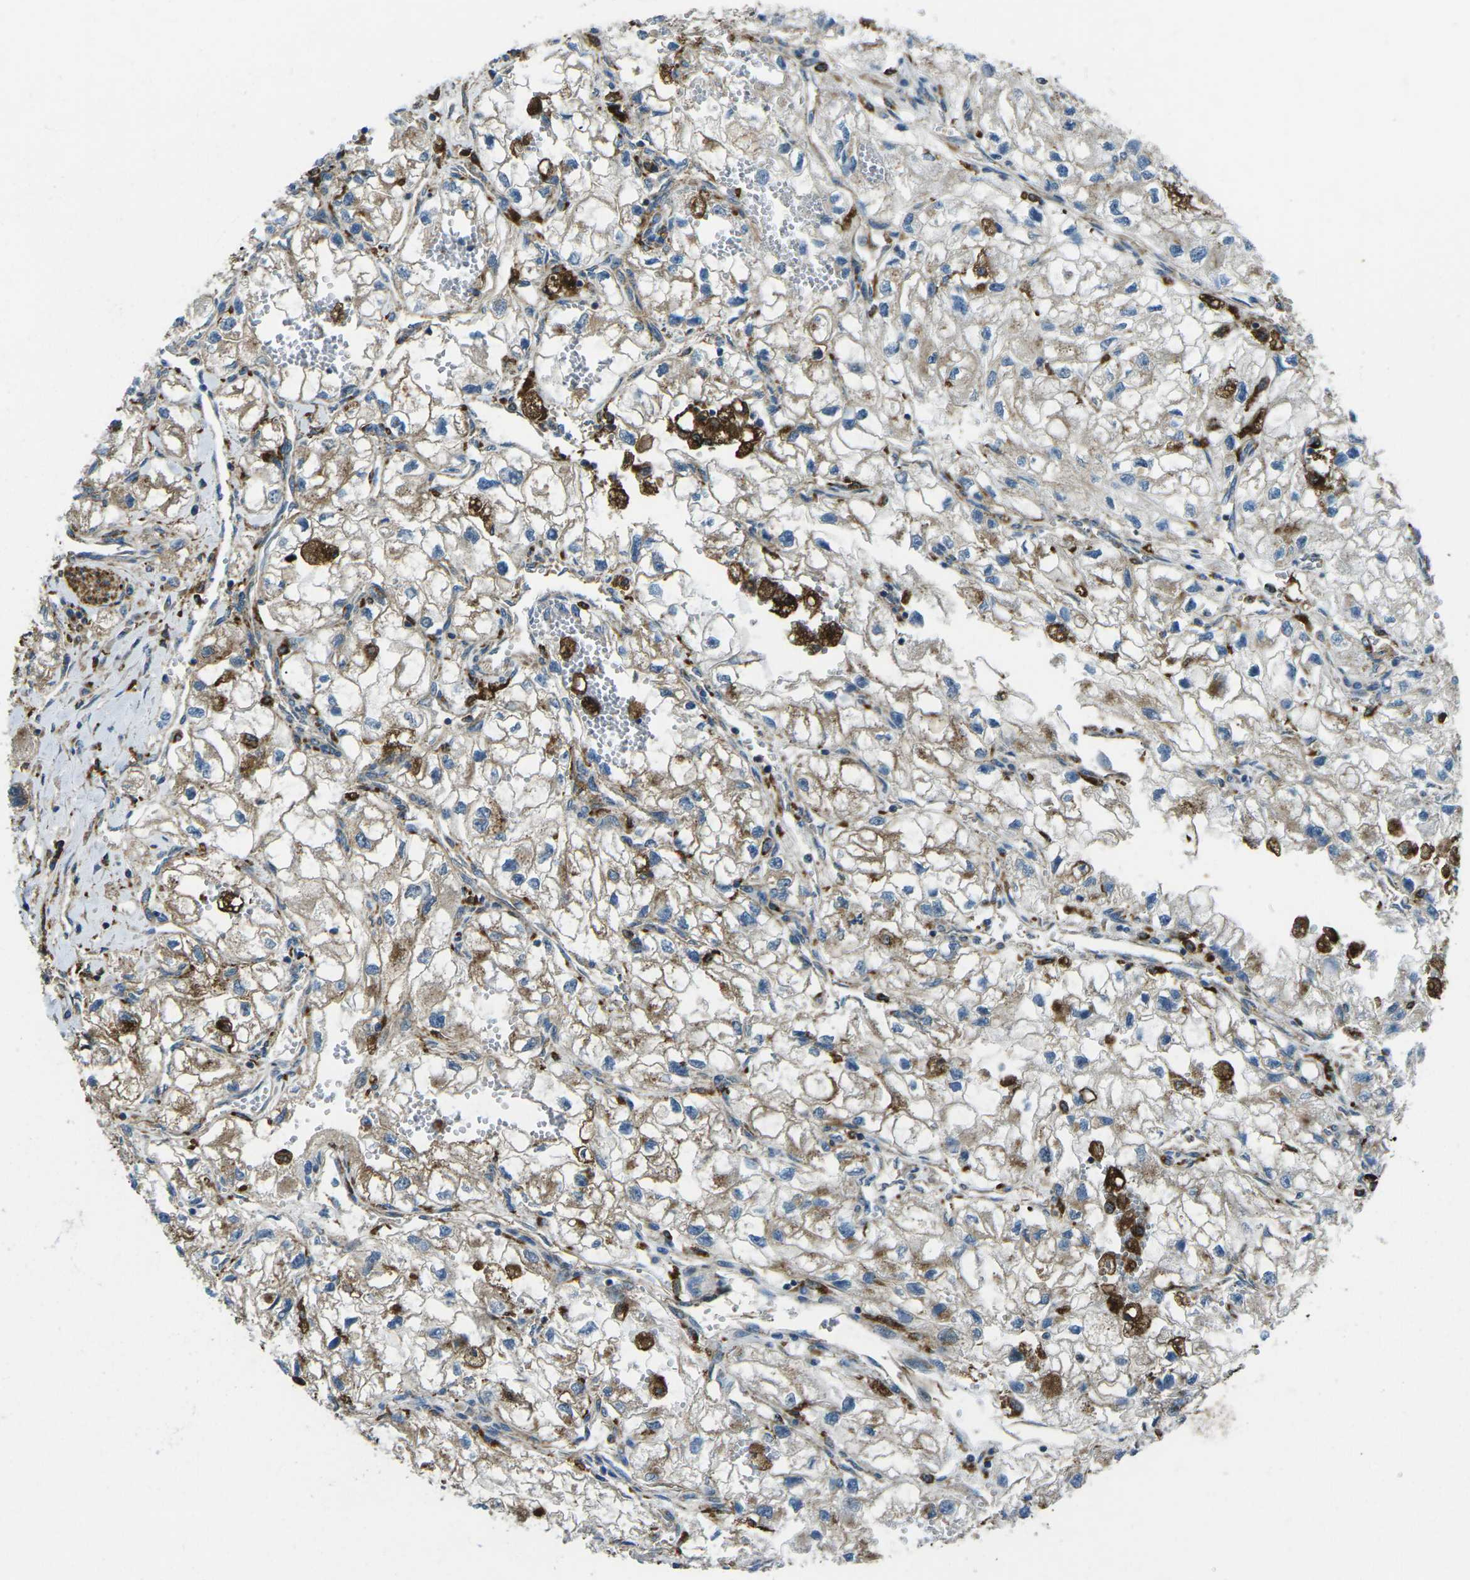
{"staining": {"intensity": "moderate", "quantity": ">75%", "location": "cytoplasmic/membranous"}, "tissue": "renal cancer", "cell_type": "Tumor cells", "image_type": "cancer", "snomed": [{"axis": "morphology", "description": "Adenocarcinoma, NOS"}, {"axis": "topography", "description": "Kidney"}], "caption": "Renal cancer (adenocarcinoma) stained with a protein marker demonstrates moderate staining in tumor cells.", "gene": "CDK17", "patient": {"sex": "female", "age": 70}}